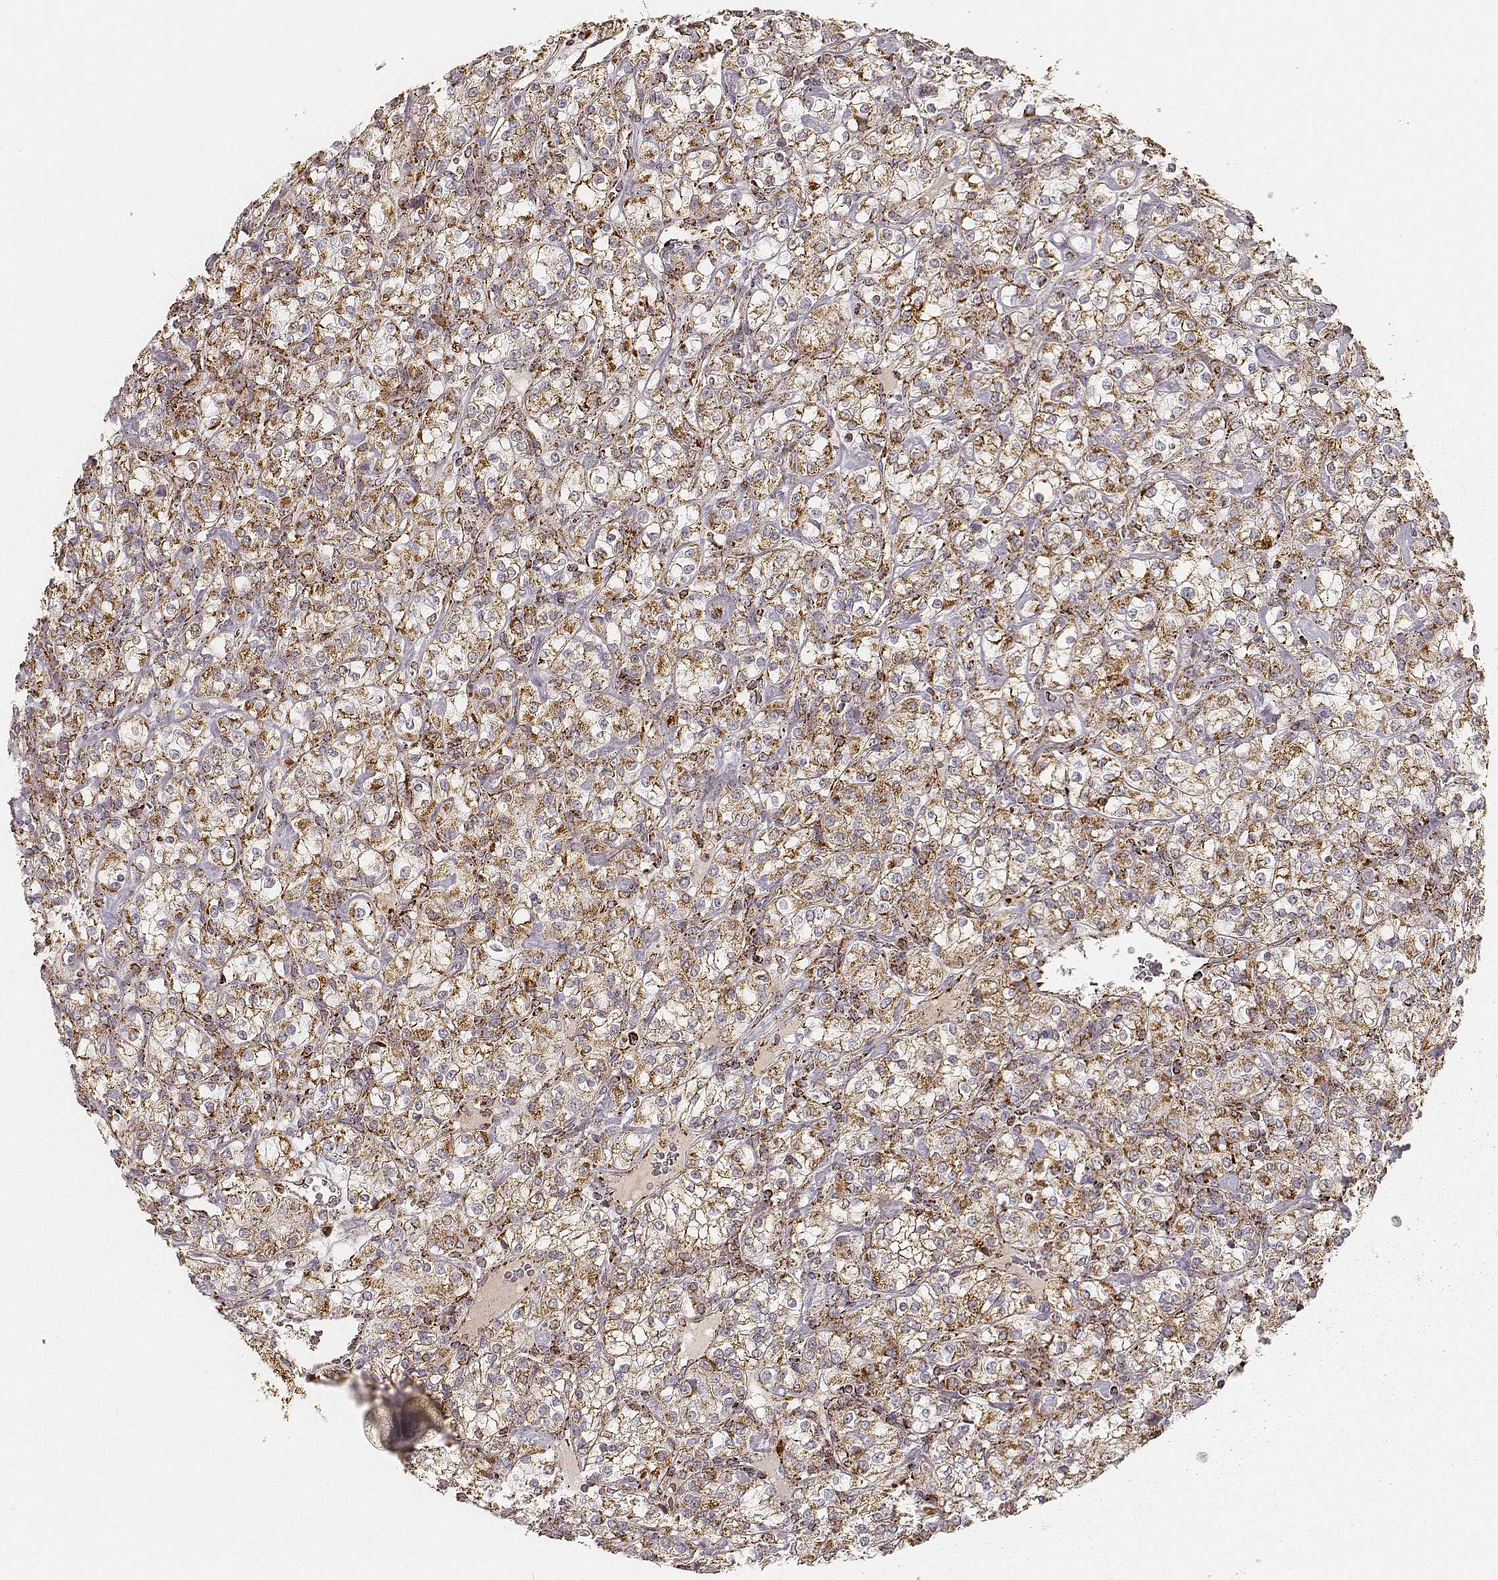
{"staining": {"intensity": "moderate", "quantity": ">75%", "location": "cytoplasmic/membranous"}, "tissue": "renal cancer", "cell_type": "Tumor cells", "image_type": "cancer", "snomed": [{"axis": "morphology", "description": "Adenocarcinoma, NOS"}, {"axis": "topography", "description": "Kidney"}], "caption": "A histopathology image of renal adenocarcinoma stained for a protein demonstrates moderate cytoplasmic/membranous brown staining in tumor cells.", "gene": "CS", "patient": {"sex": "male", "age": 77}}